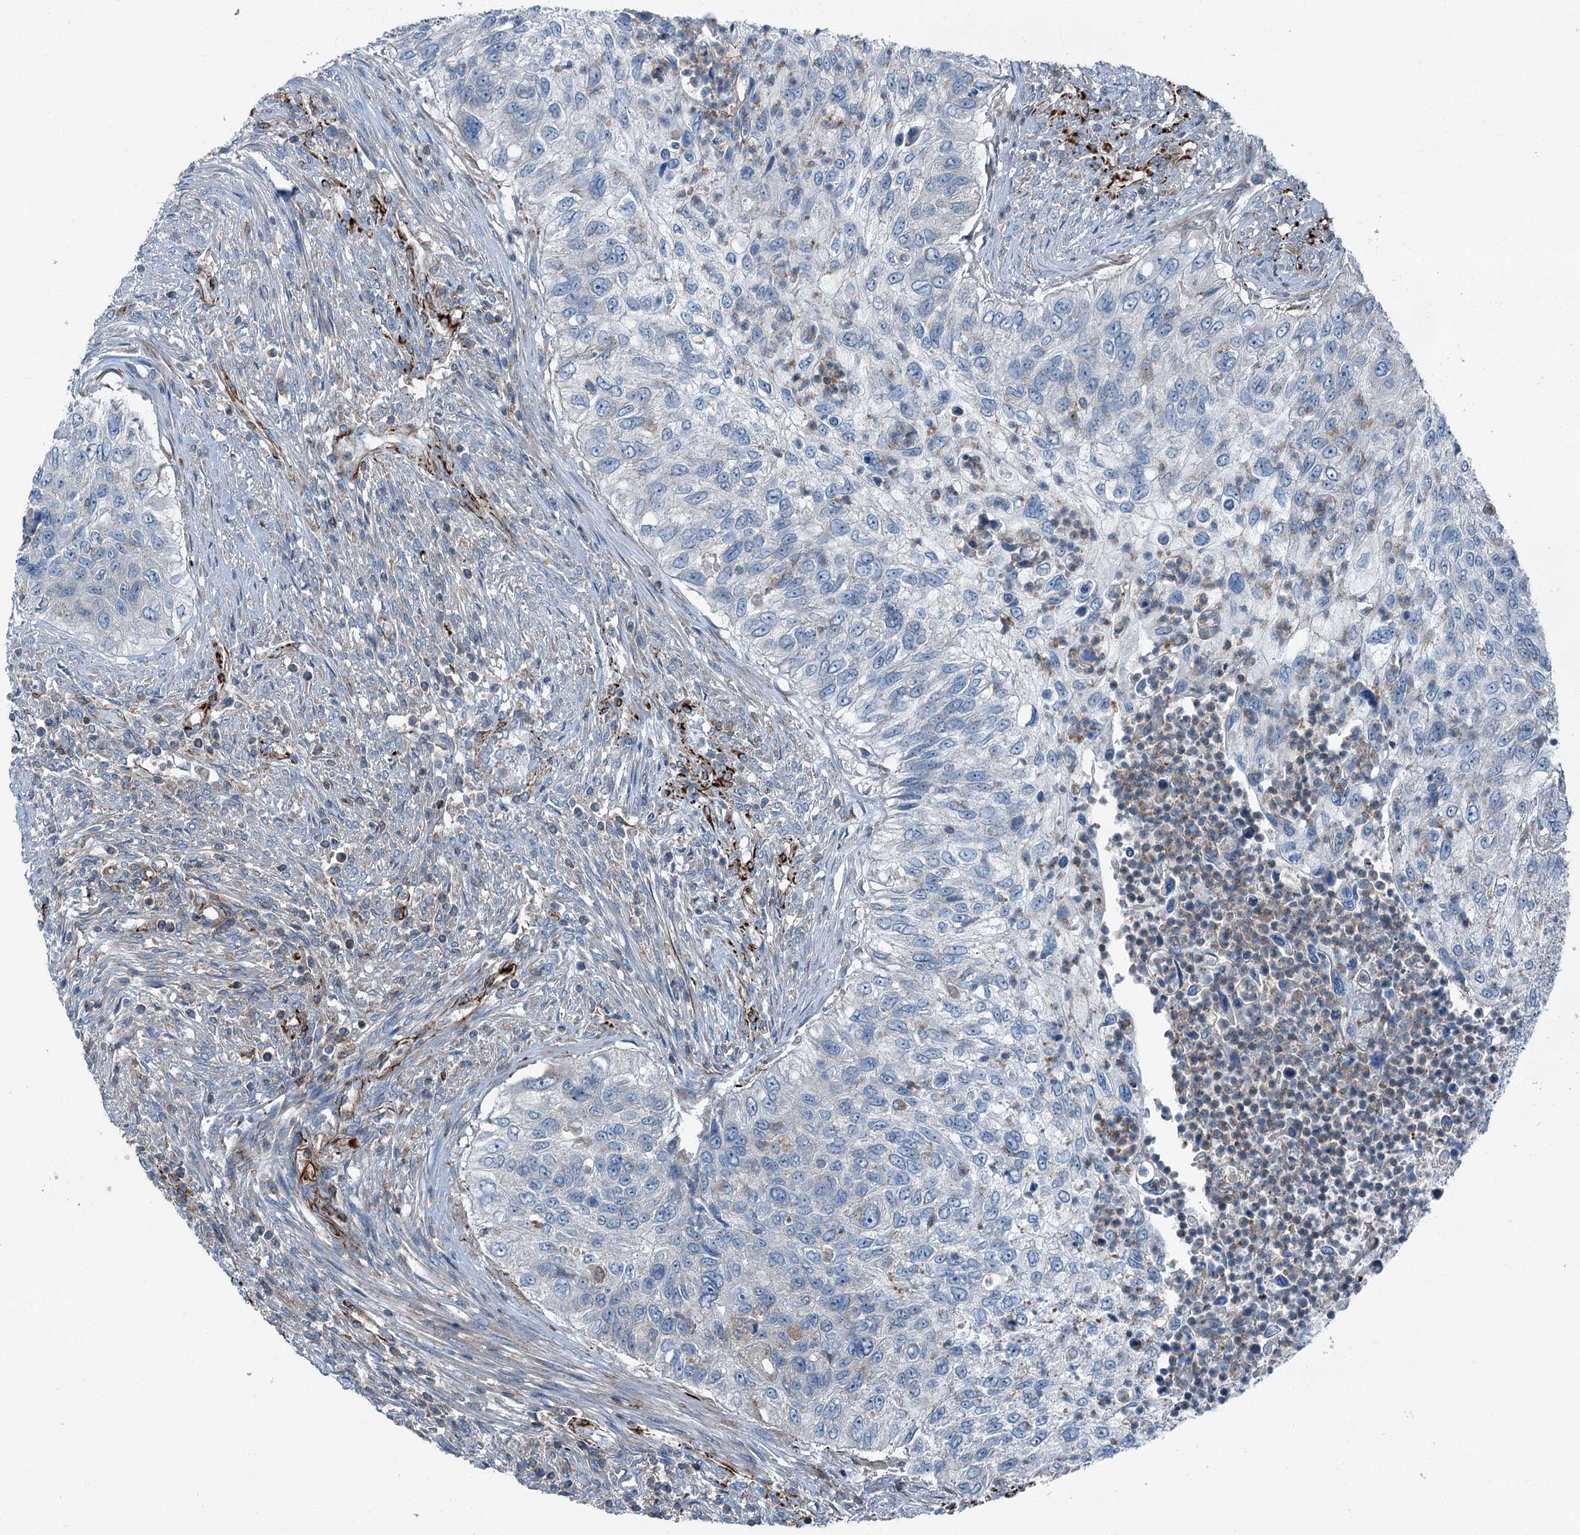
{"staining": {"intensity": "negative", "quantity": "none", "location": "none"}, "tissue": "urothelial cancer", "cell_type": "Tumor cells", "image_type": "cancer", "snomed": [{"axis": "morphology", "description": "Urothelial carcinoma, High grade"}, {"axis": "topography", "description": "Urinary bladder"}], "caption": "The micrograph exhibits no staining of tumor cells in urothelial cancer. (DAB immunohistochemistry (IHC) visualized using brightfield microscopy, high magnification).", "gene": "AXL", "patient": {"sex": "female", "age": 60}}